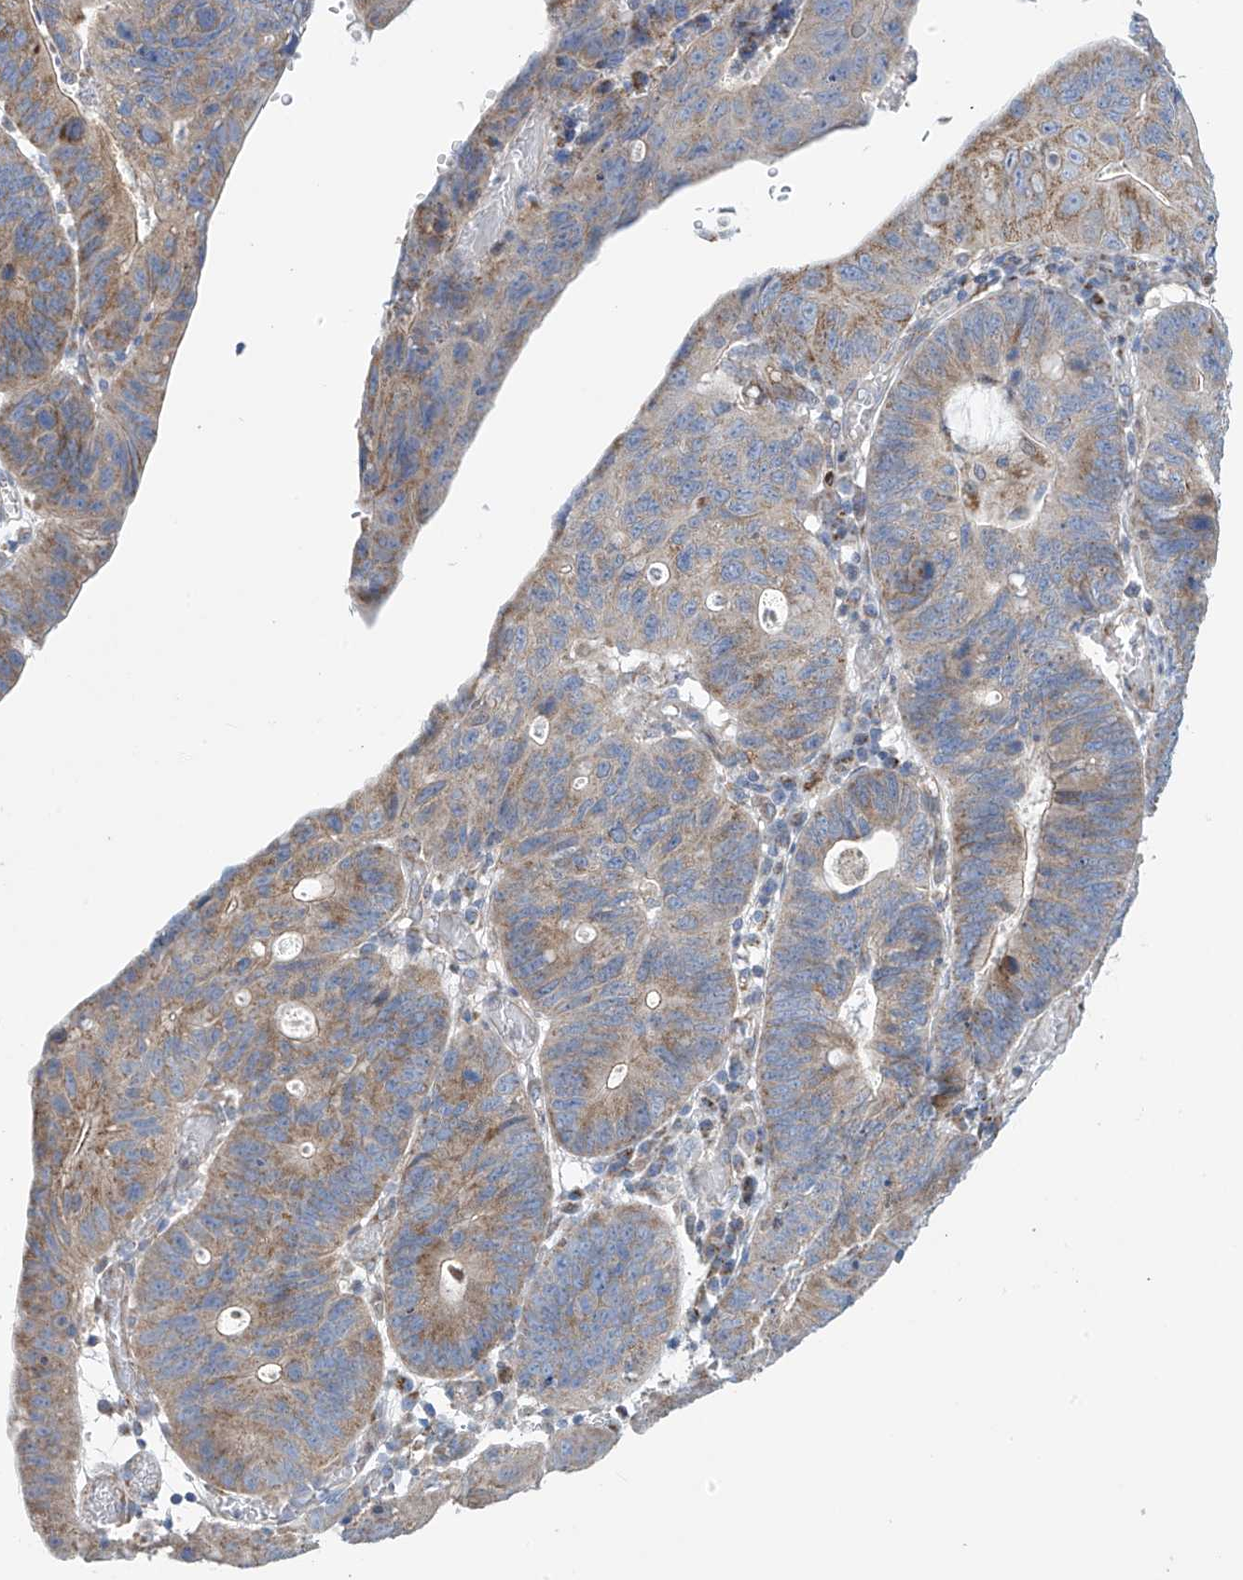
{"staining": {"intensity": "moderate", "quantity": "25%-75%", "location": "cytoplasmic/membranous"}, "tissue": "stomach cancer", "cell_type": "Tumor cells", "image_type": "cancer", "snomed": [{"axis": "morphology", "description": "Adenocarcinoma, NOS"}, {"axis": "topography", "description": "Stomach"}], "caption": "Adenocarcinoma (stomach) was stained to show a protein in brown. There is medium levels of moderate cytoplasmic/membranous positivity in about 25%-75% of tumor cells.", "gene": "EIF5B", "patient": {"sex": "male", "age": 59}}